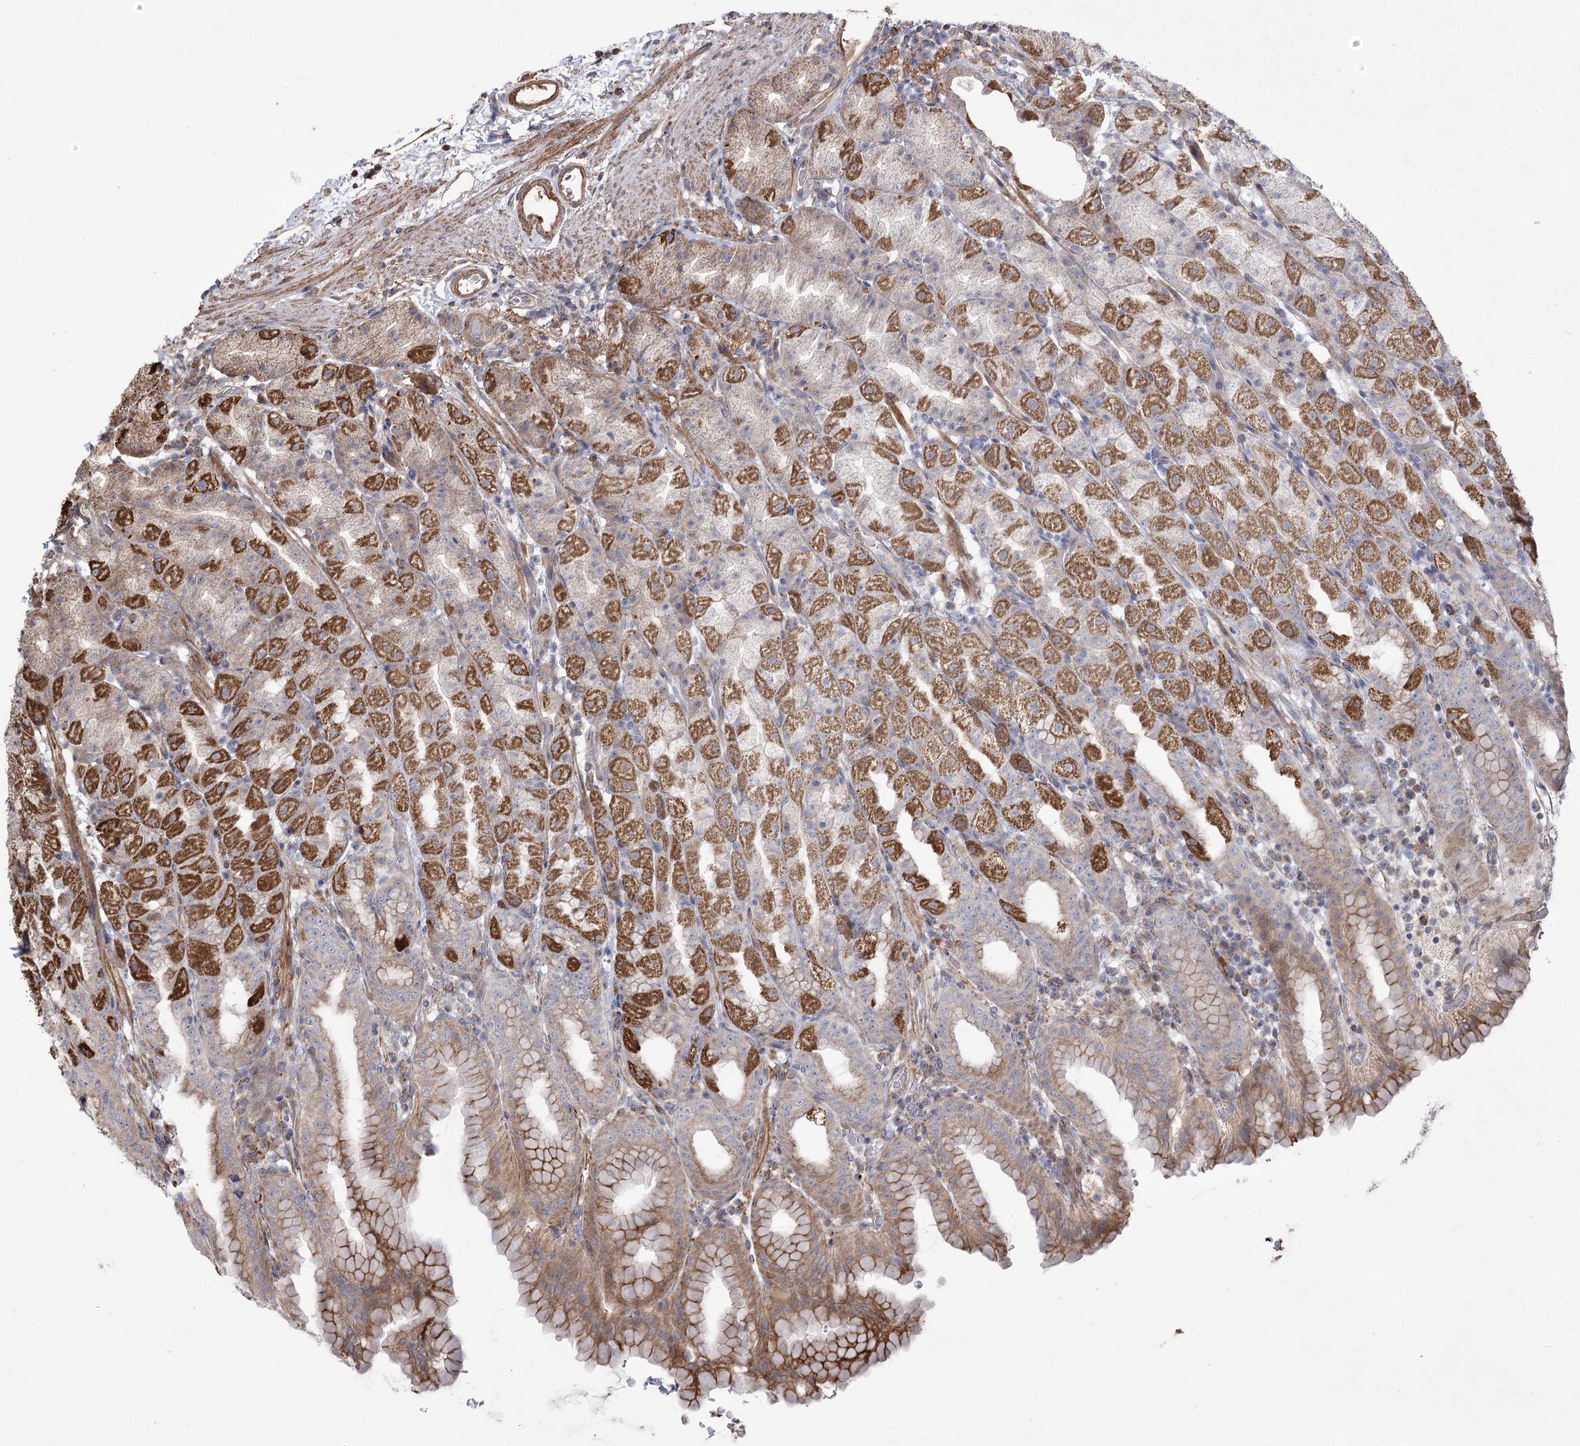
{"staining": {"intensity": "moderate", "quantity": "25%-75%", "location": "cytoplasmic/membranous"}, "tissue": "stomach", "cell_type": "Glandular cells", "image_type": "normal", "snomed": [{"axis": "morphology", "description": "Normal tissue, NOS"}, {"axis": "topography", "description": "Stomach, upper"}], "caption": "High-magnification brightfield microscopy of normal stomach stained with DAB (3,3'-diaminobenzidine) (brown) and counterstained with hematoxylin (blue). glandular cells exhibit moderate cytoplasmic/membranous expression is seen in approximately25%-75% of cells. (DAB (3,3'-diaminobenzidine) IHC with brightfield microscopy, high magnification).", "gene": "RNF24", "patient": {"sex": "male", "age": 68}}